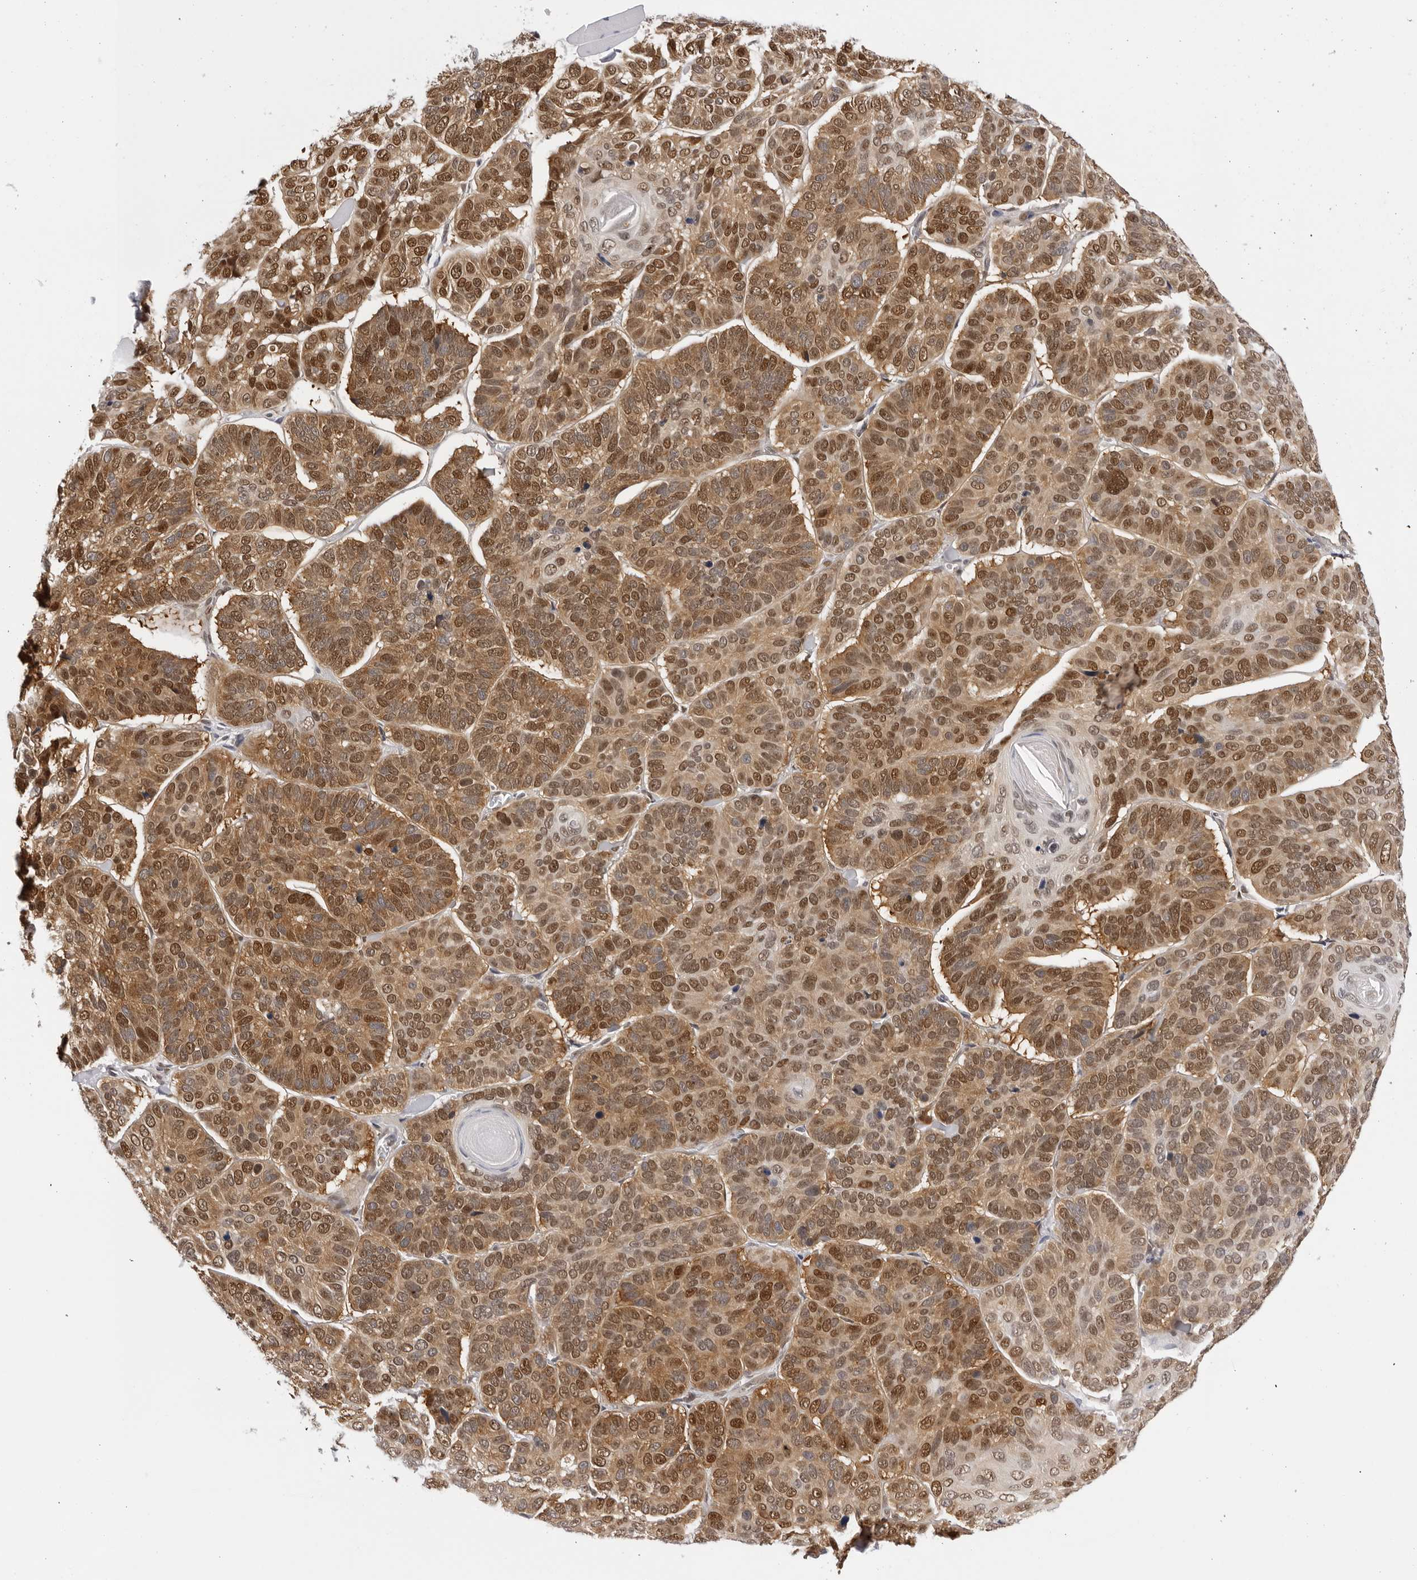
{"staining": {"intensity": "moderate", "quantity": ">75%", "location": "cytoplasmic/membranous,nuclear"}, "tissue": "skin cancer", "cell_type": "Tumor cells", "image_type": "cancer", "snomed": [{"axis": "morphology", "description": "Basal cell carcinoma"}, {"axis": "topography", "description": "Skin"}], "caption": "A brown stain highlights moderate cytoplasmic/membranous and nuclear positivity of a protein in skin cancer tumor cells.", "gene": "WDR77", "patient": {"sex": "male", "age": 62}}